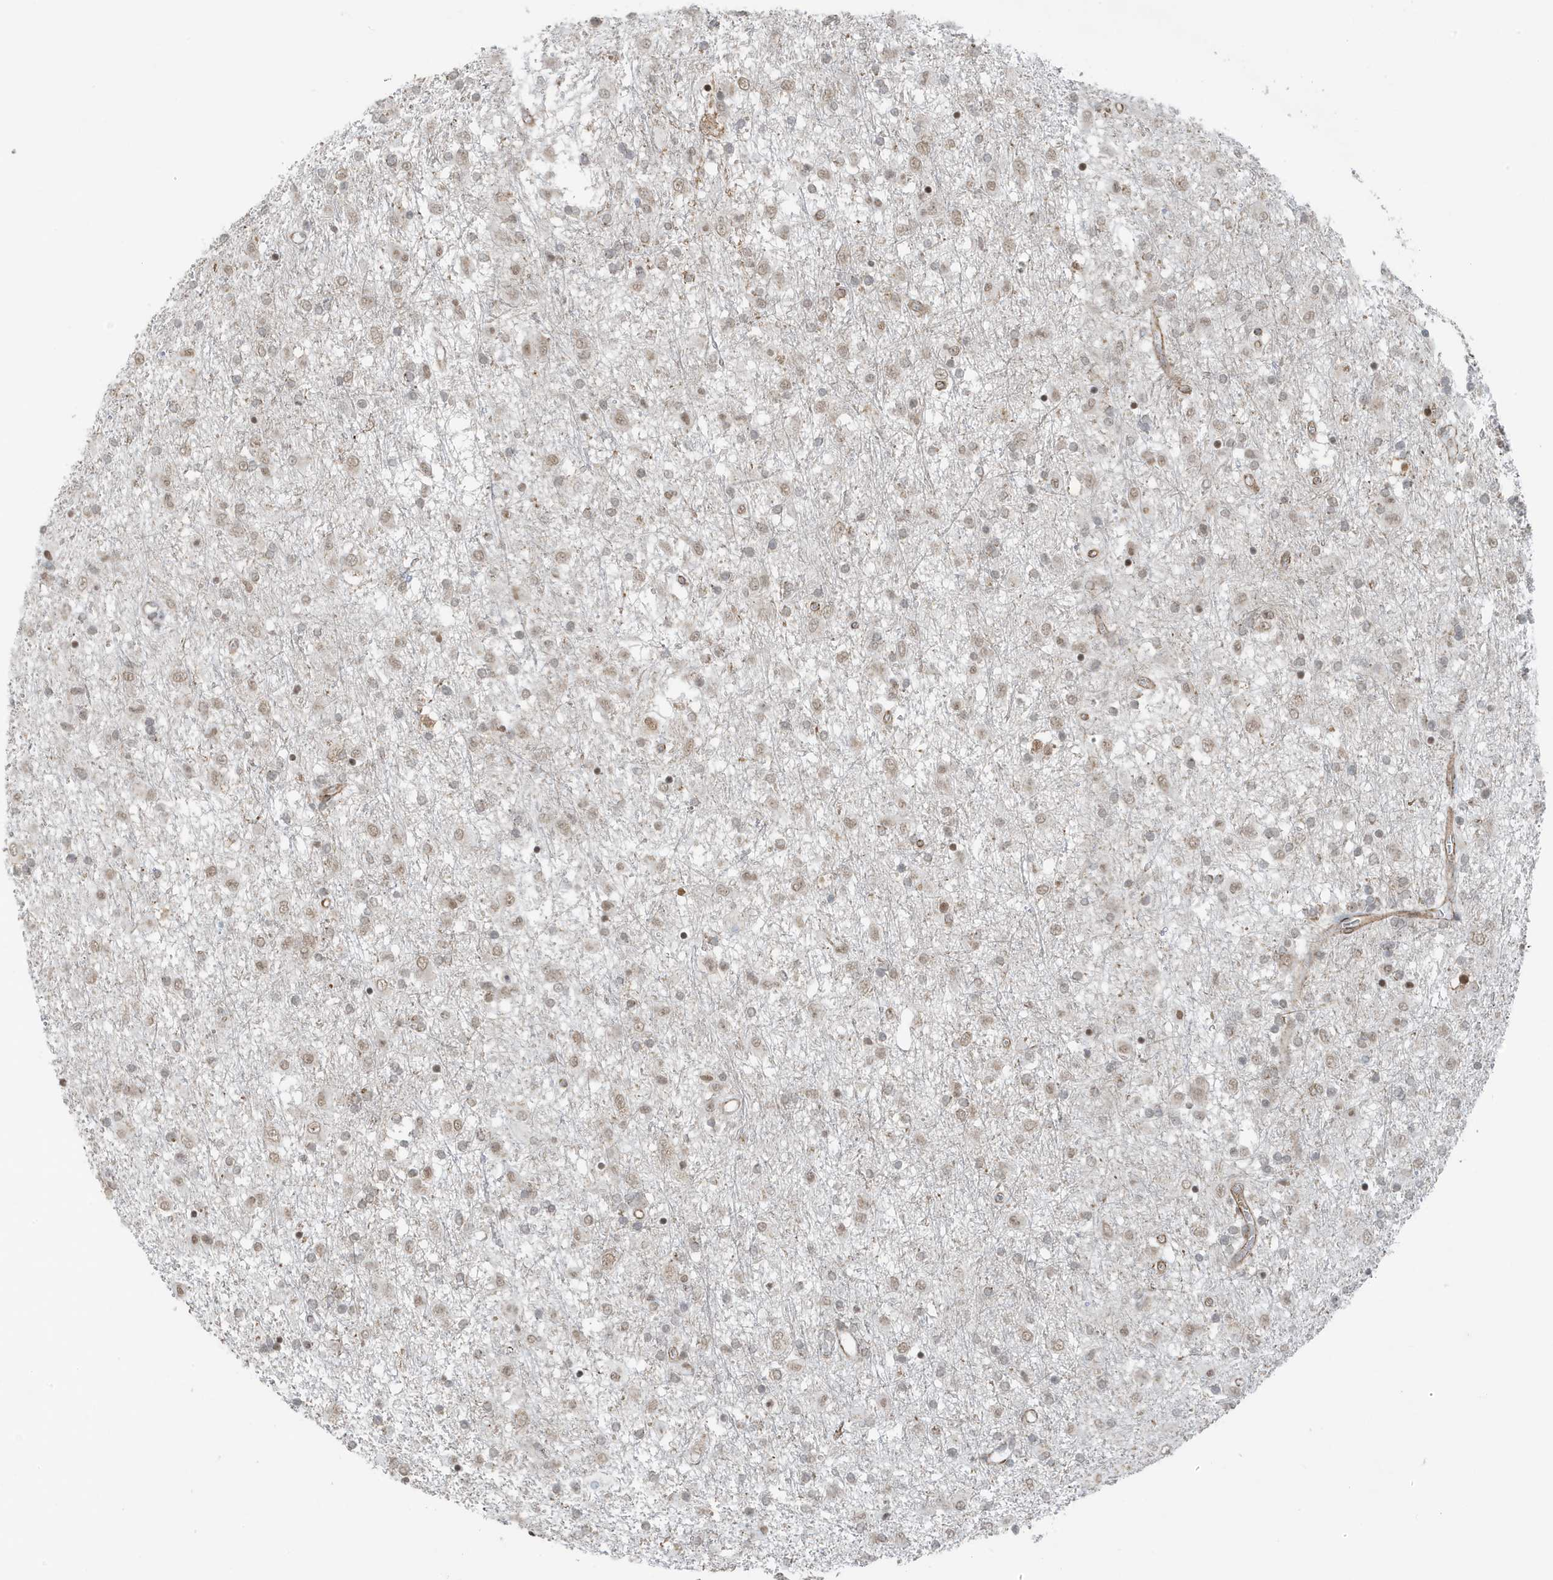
{"staining": {"intensity": "weak", "quantity": "25%-75%", "location": "nuclear"}, "tissue": "glioma", "cell_type": "Tumor cells", "image_type": "cancer", "snomed": [{"axis": "morphology", "description": "Glioma, malignant, Low grade"}, {"axis": "topography", "description": "Brain"}], "caption": "Immunohistochemical staining of human malignant low-grade glioma exhibits weak nuclear protein positivity in approximately 25%-75% of tumor cells.", "gene": "CHCHD4", "patient": {"sex": "male", "age": 65}}